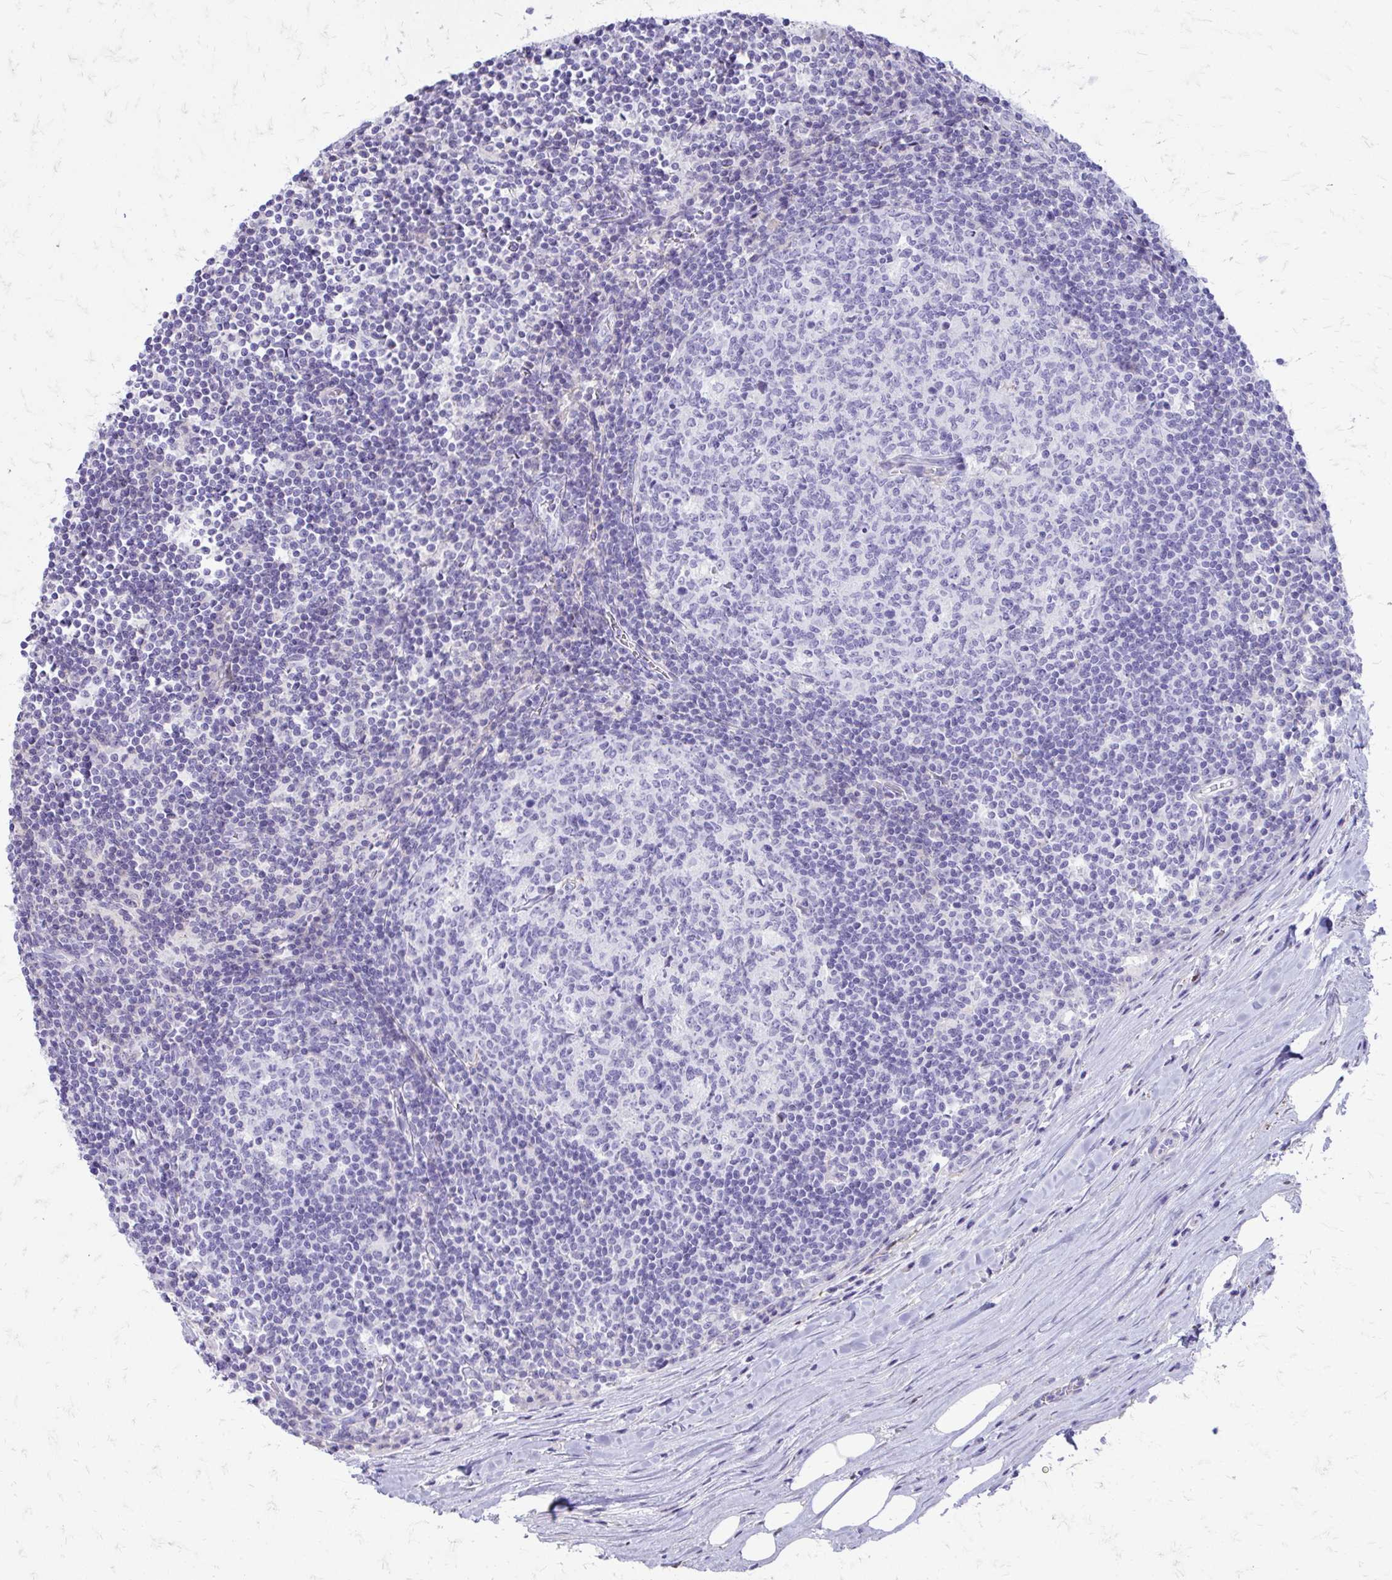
{"staining": {"intensity": "negative", "quantity": "none", "location": "none"}, "tissue": "lymph node", "cell_type": "Germinal center cells", "image_type": "normal", "snomed": [{"axis": "morphology", "description": "Normal tissue, NOS"}, {"axis": "topography", "description": "Lymph node"}], "caption": "Protein analysis of benign lymph node exhibits no significant positivity in germinal center cells. Nuclei are stained in blue.", "gene": "SIGLEC11", "patient": {"sex": "male", "age": 67}}